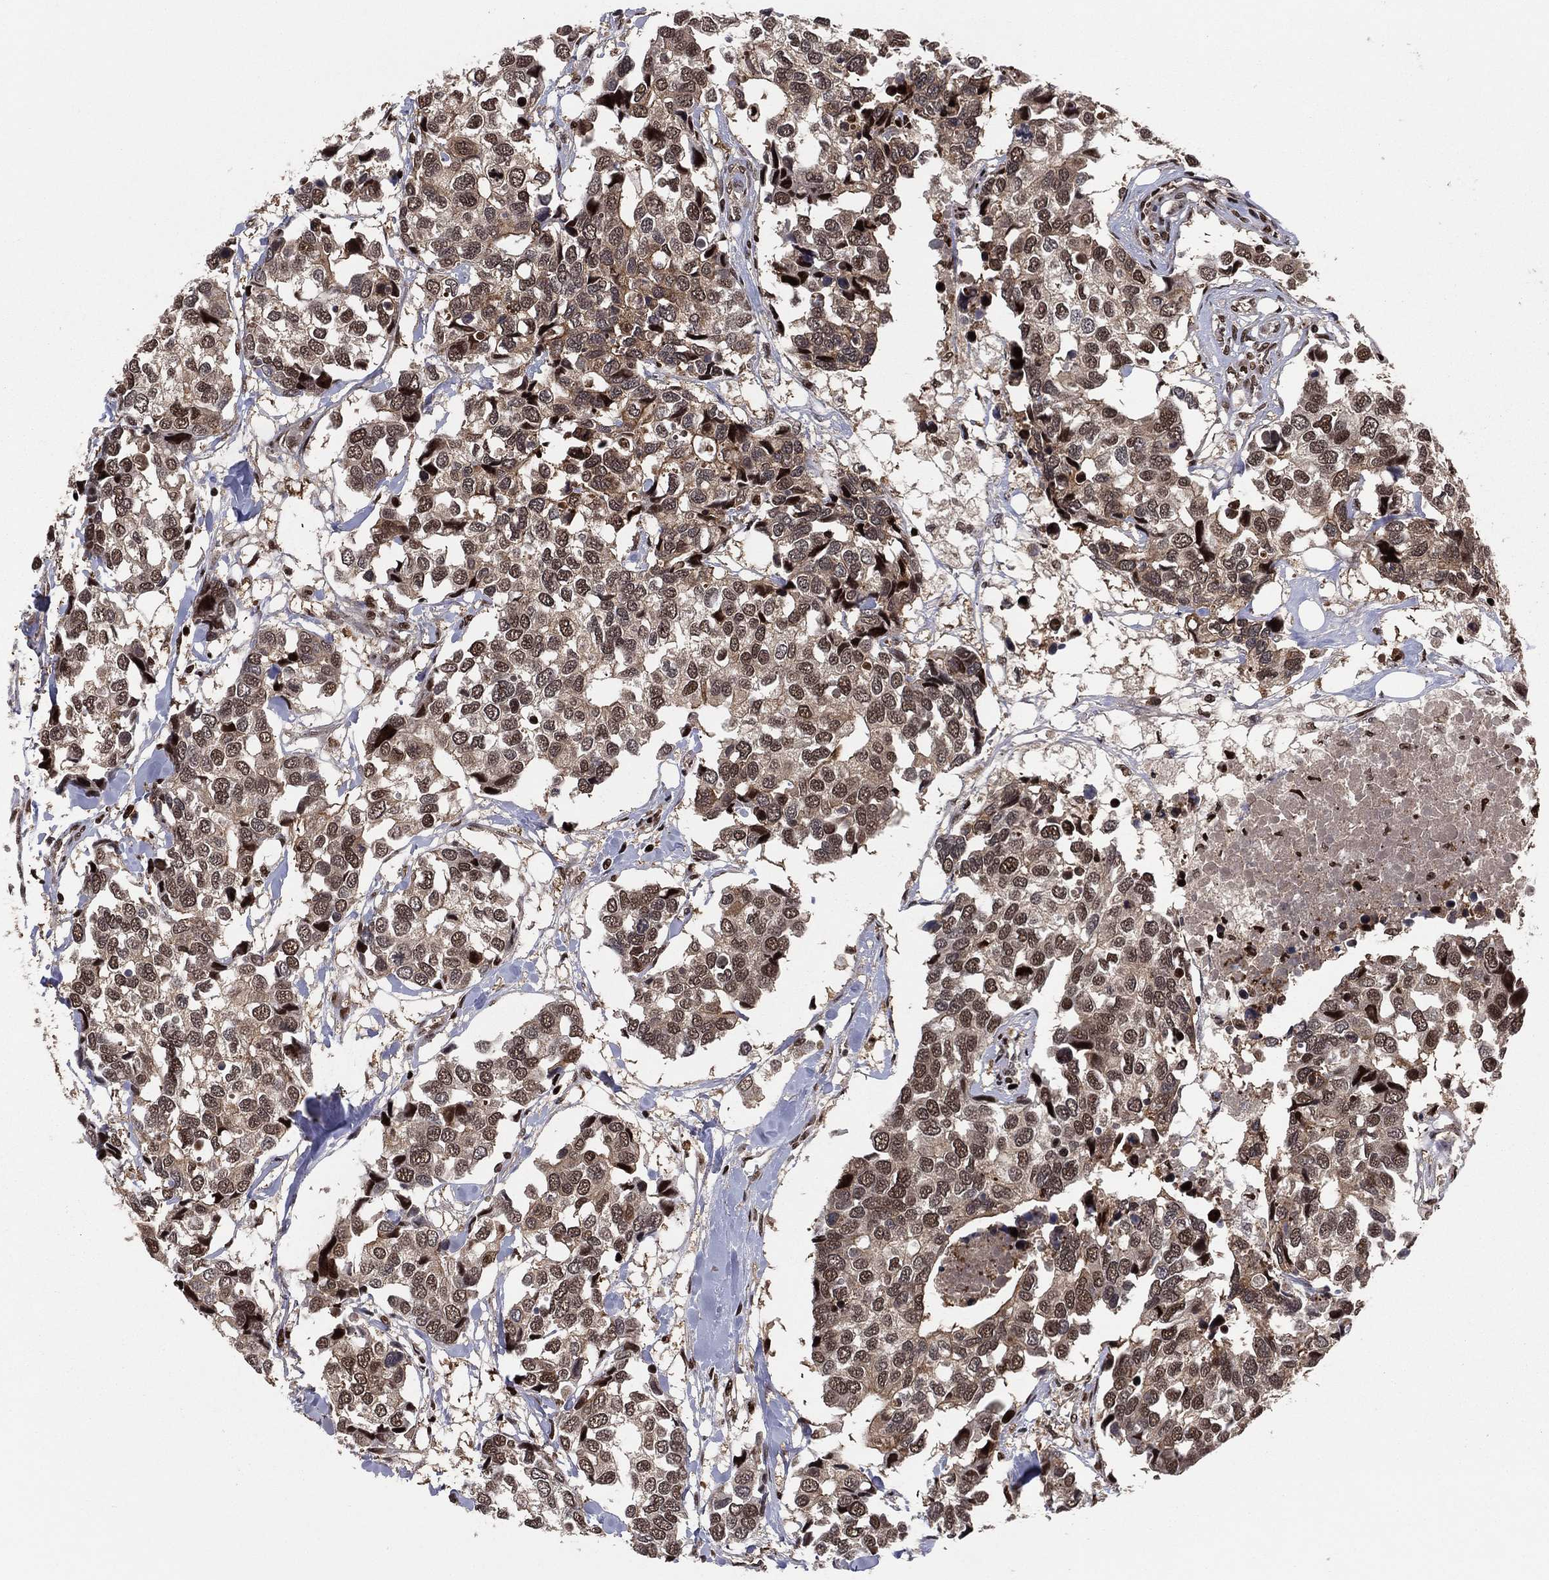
{"staining": {"intensity": "strong", "quantity": ">75%", "location": "cytoplasmic/membranous,nuclear"}, "tissue": "breast cancer", "cell_type": "Tumor cells", "image_type": "cancer", "snomed": [{"axis": "morphology", "description": "Duct carcinoma"}, {"axis": "topography", "description": "Breast"}], "caption": "Human breast infiltrating ductal carcinoma stained with a protein marker shows strong staining in tumor cells.", "gene": "PSMA1", "patient": {"sex": "female", "age": 83}}